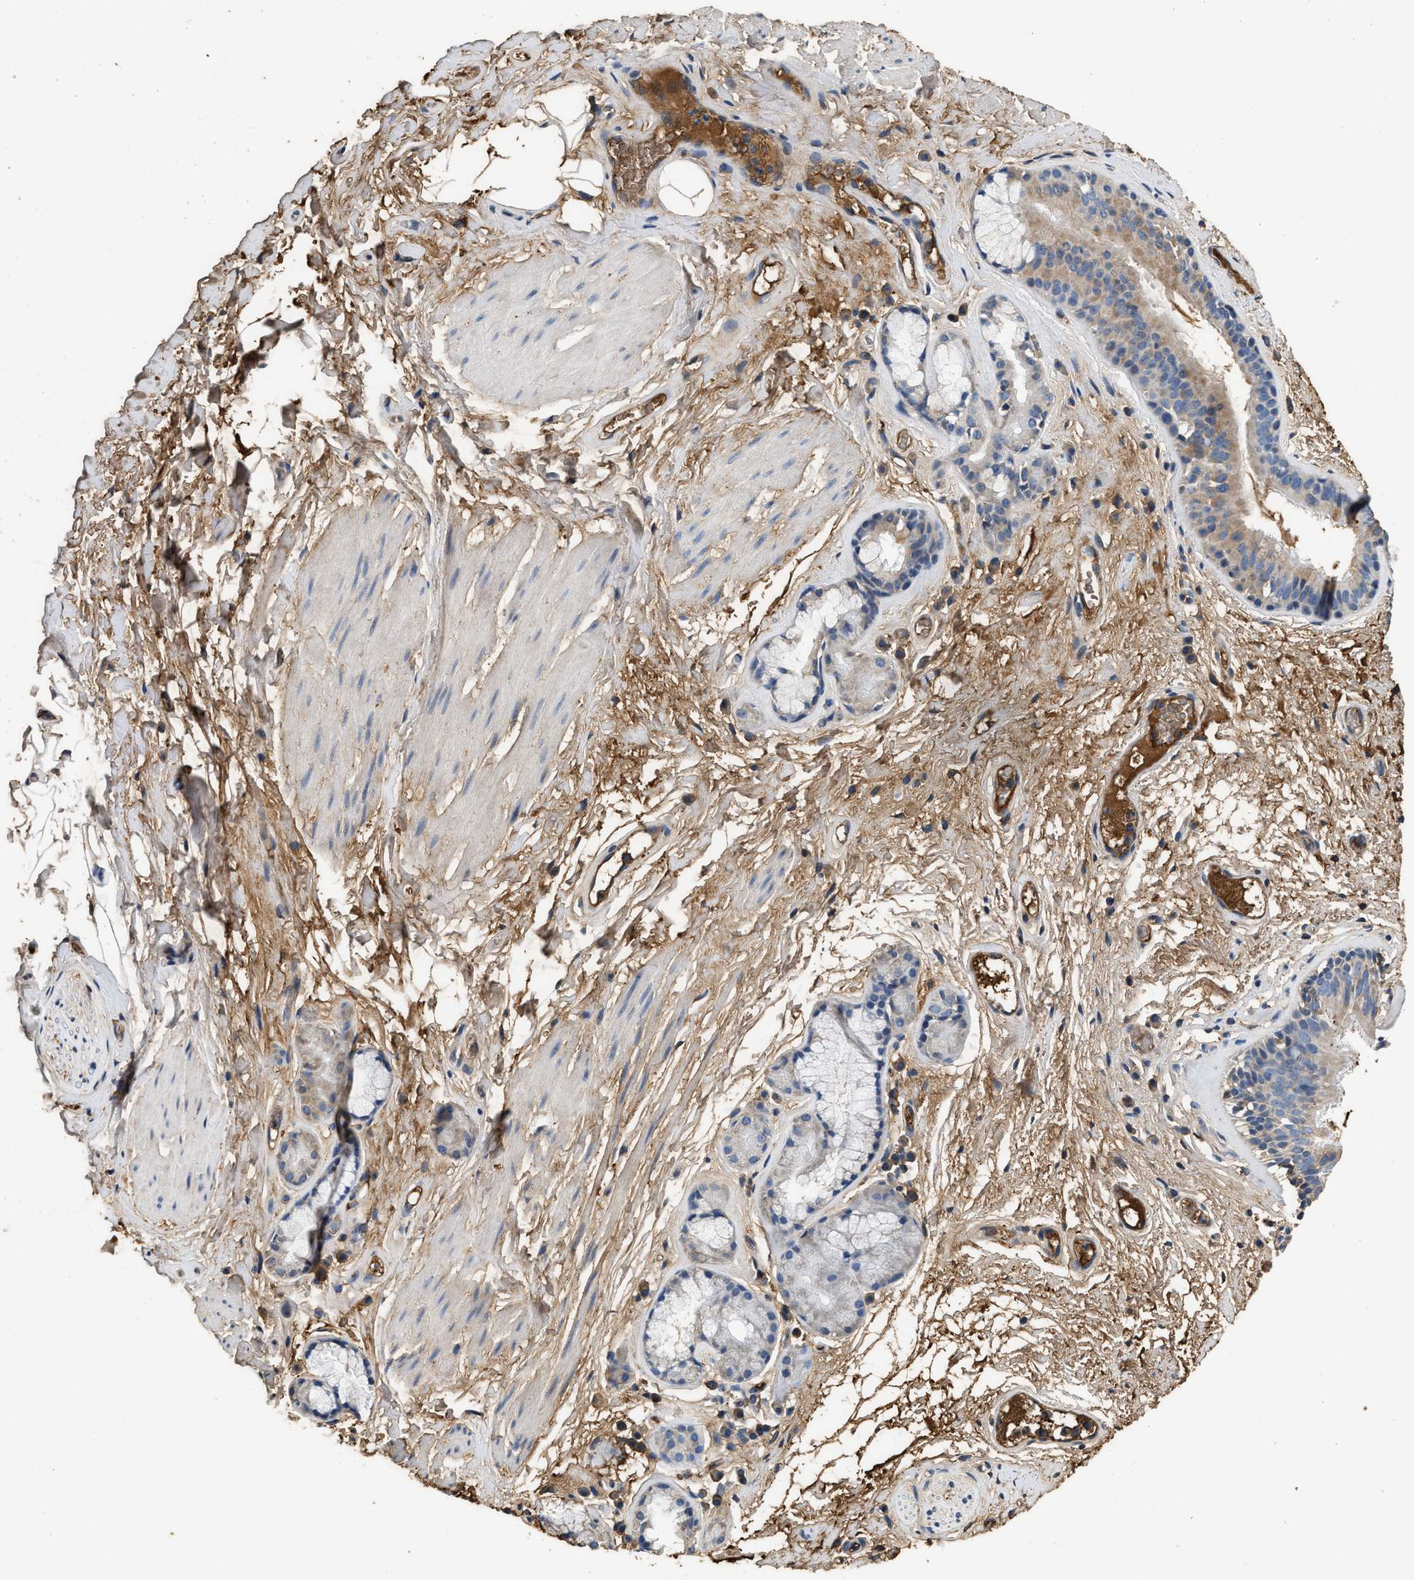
{"staining": {"intensity": "weak", "quantity": "25%-75%", "location": "cytoplasmic/membranous"}, "tissue": "bronchus", "cell_type": "Respiratory epithelial cells", "image_type": "normal", "snomed": [{"axis": "morphology", "description": "Normal tissue, NOS"}, {"axis": "topography", "description": "Cartilage tissue"}], "caption": "About 25%-75% of respiratory epithelial cells in benign human bronchus show weak cytoplasmic/membranous protein positivity as visualized by brown immunohistochemical staining.", "gene": "C3", "patient": {"sex": "female", "age": 63}}